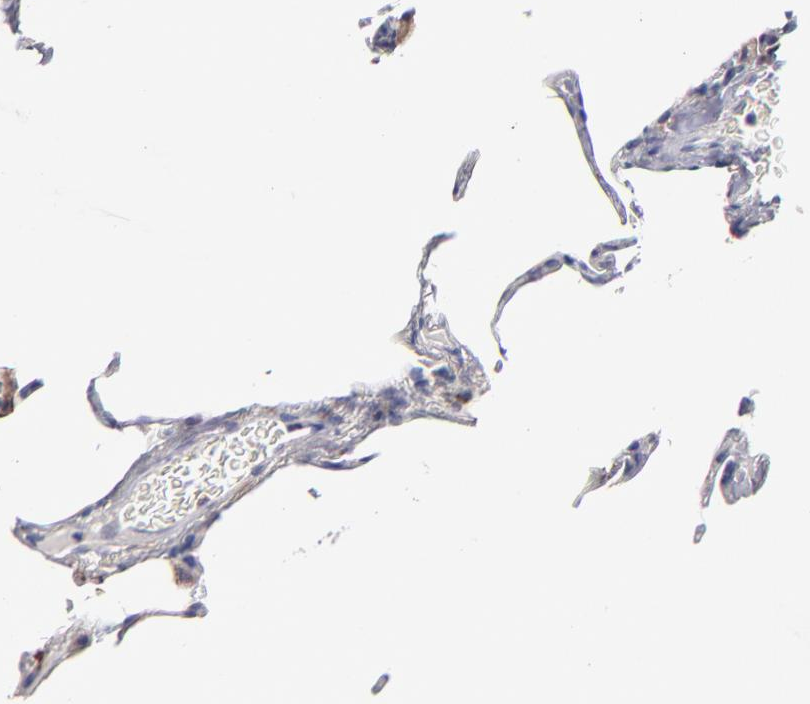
{"staining": {"intensity": "negative", "quantity": "none", "location": "none"}, "tissue": "lung", "cell_type": "Alveolar cells", "image_type": "normal", "snomed": [{"axis": "morphology", "description": "Normal tissue, NOS"}, {"axis": "topography", "description": "Lung"}], "caption": "There is no significant expression in alveolar cells of lung. (DAB (3,3'-diaminobenzidine) immunohistochemistry (IHC) with hematoxylin counter stain).", "gene": "GLDC", "patient": {"sex": "female", "age": 75}}